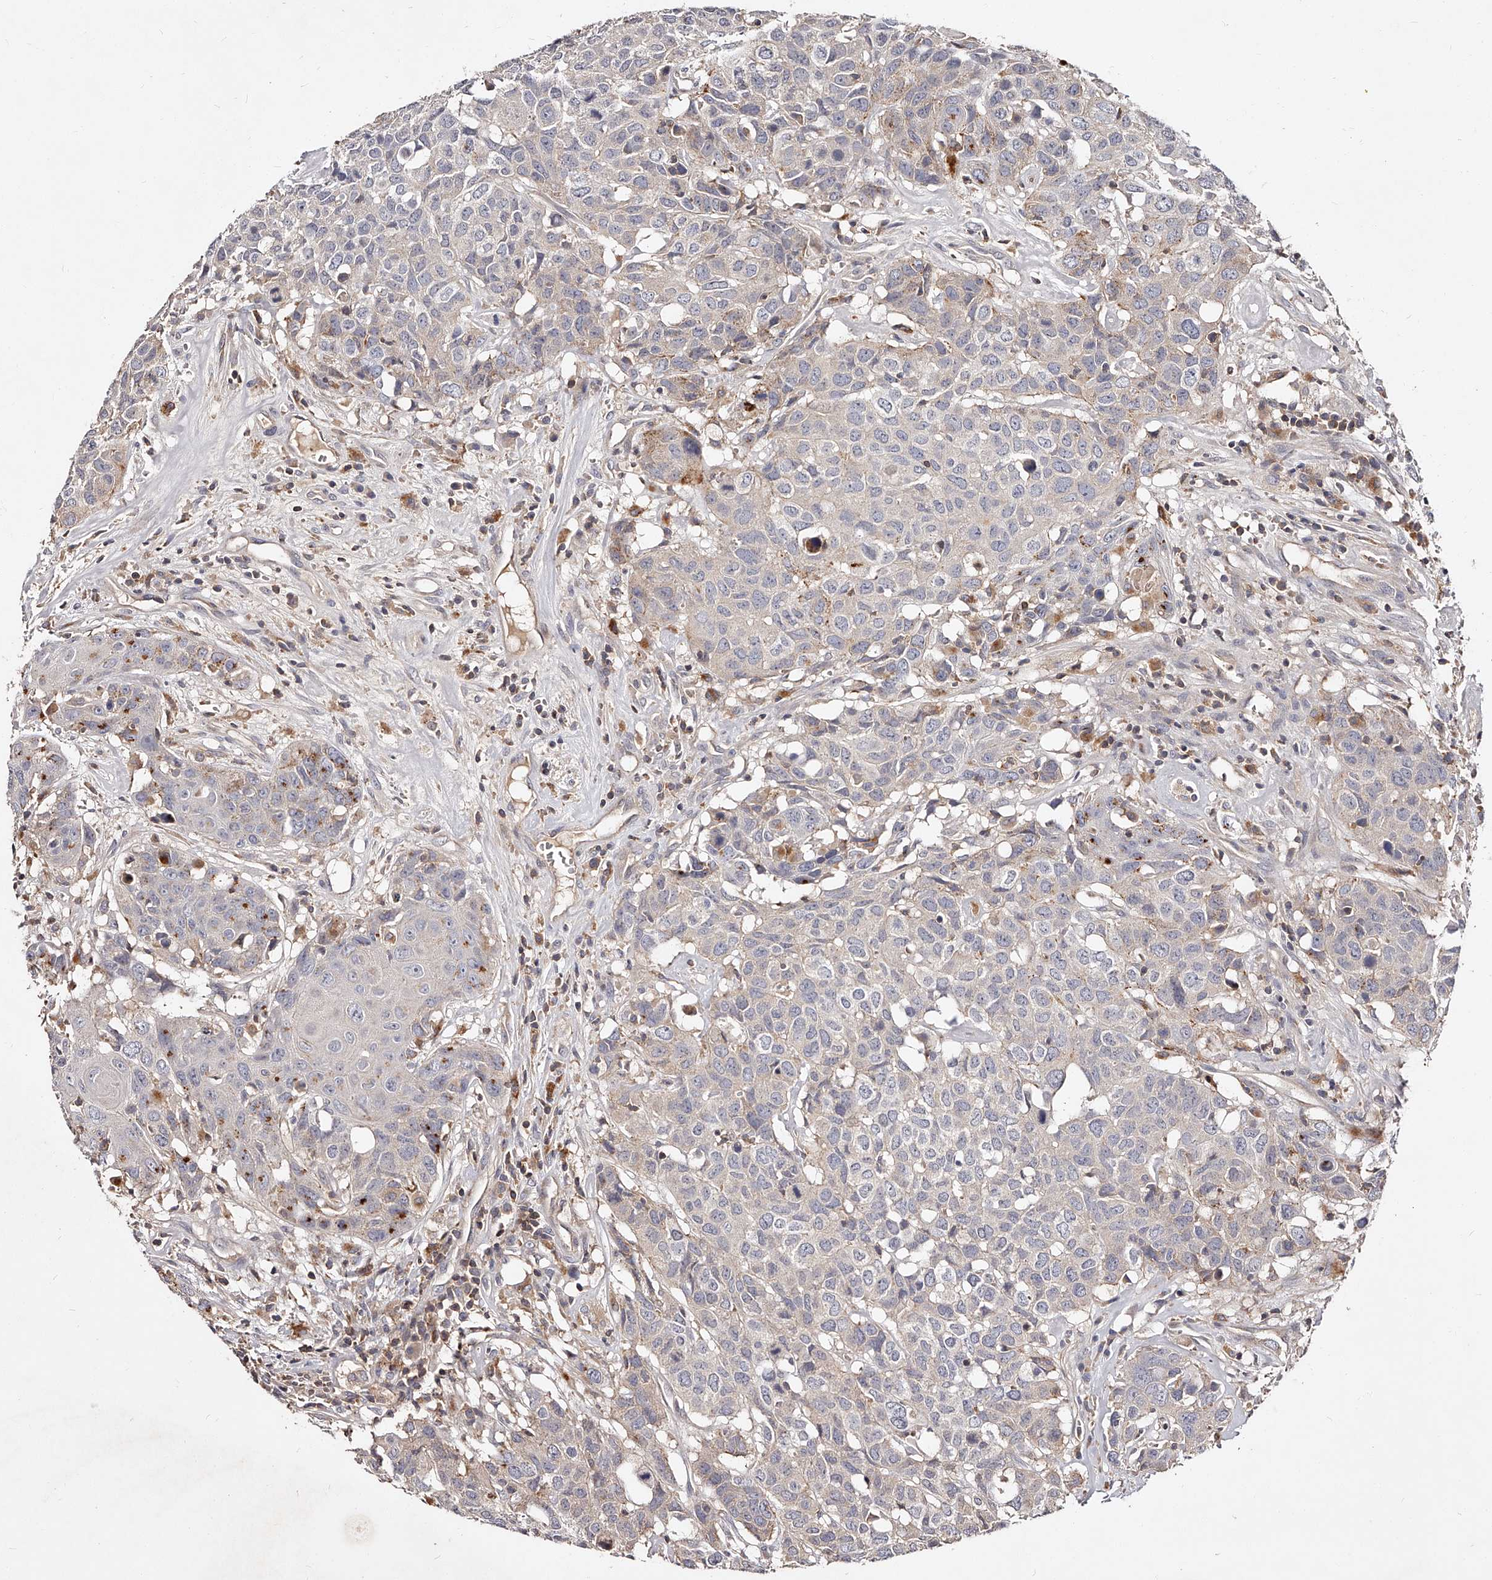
{"staining": {"intensity": "weak", "quantity": "<25%", "location": "cytoplasmic/membranous"}, "tissue": "head and neck cancer", "cell_type": "Tumor cells", "image_type": "cancer", "snomed": [{"axis": "morphology", "description": "Squamous cell carcinoma, NOS"}, {"axis": "topography", "description": "Head-Neck"}], "caption": "This is an IHC image of squamous cell carcinoma (head and neck). There is no staining in tumor cells.", "gene": "PHACTR1", "patient": {"sex": "male", "age": 66}}